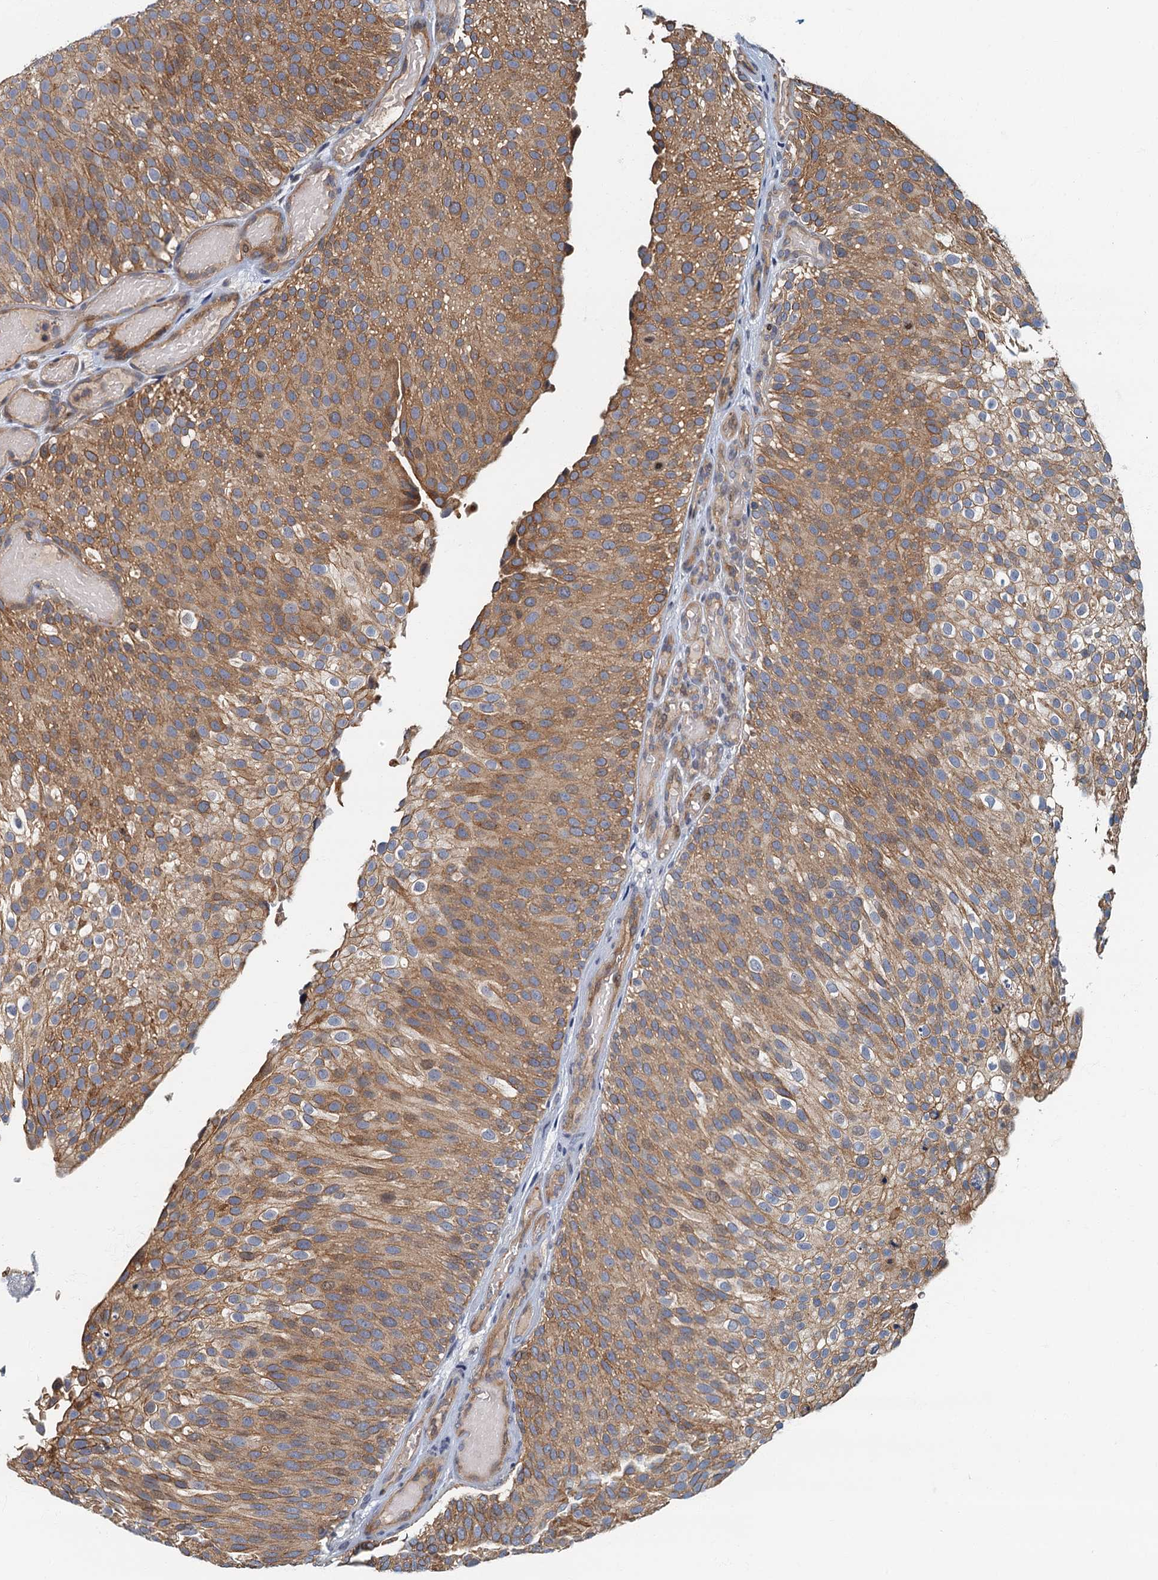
{"staining": {"intensity": "moderate", "quantity": ">75%", "location": "cytoplasmic/membranous"}, "tissue": "urothelial cancer", "cell_type": "Tumor cells", "image_type": "cancer", "snomed": [{"axis": "morphology", "description": "Urothelial carcinoma, Low grade"}, {"axis": "topography", "description": "Urinary bladder"}], "caption": "Immunohistochemical staining of human urothelial carcinoma (low-grade) demonstrates medium levels of moderate cytoplasmic/membranous staining in about >75% of tumor cells. (DAB (3,3'-diaminobenzidine) IHC, brown staining for protein, blue staining for nuclei).", "gene": "CKAP2L", "patient": {"sex": "male", "age": 78}}